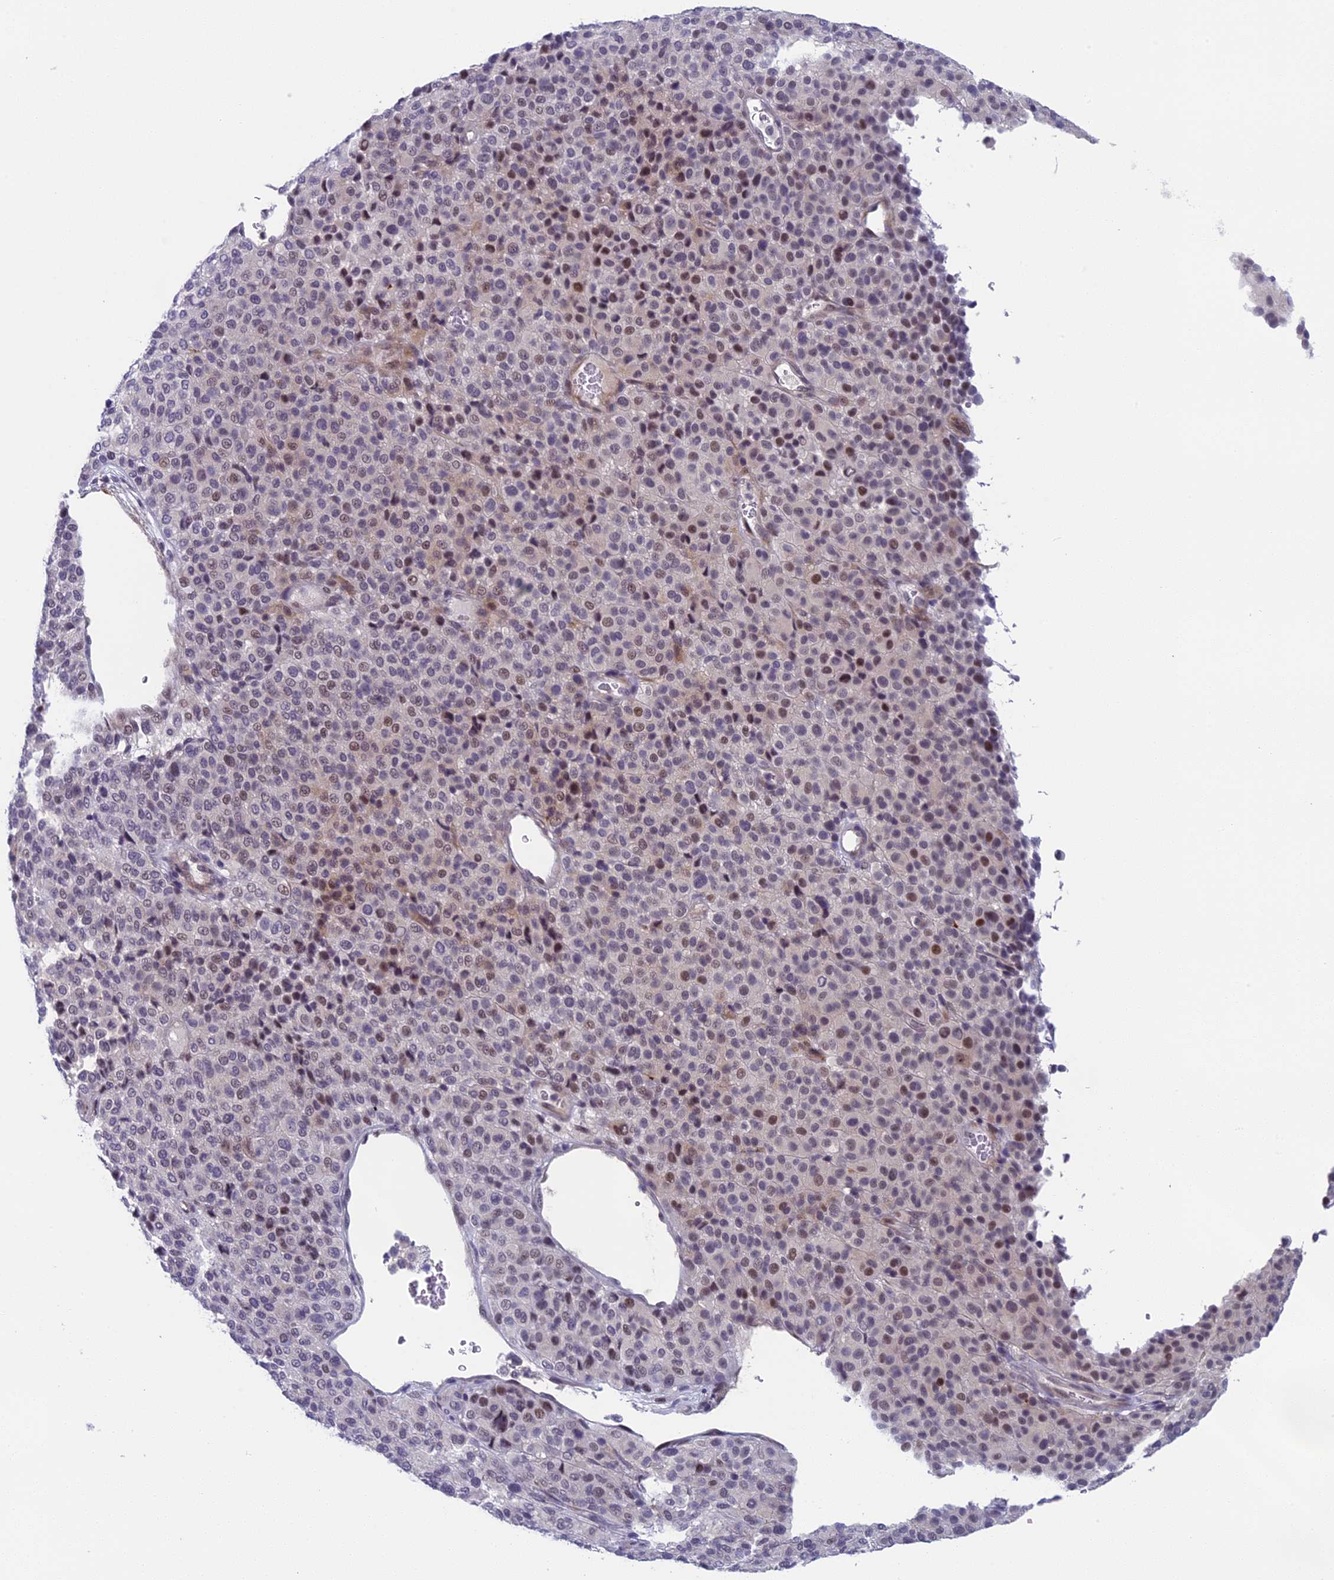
{"staining": {"intensity": "moderate", "quantity": "<25%", "location": "nuclear"}, "tissue": "melanoma", "cell_type": "Tumor cells", "image_type": "cancer", "snomed": [{"axis": "morphology", "description": "Malignant melanoma, Metastatic site"}, {"axis": "topography", "description": "Pancreas"}], "caption": "Protein positivity by IHC demonstrates moderate nuclear staining in about <25% of tumor cells in melanoma.", "gene": "CNEP1R1", "patient": {"sex": "female", "age": 30}}